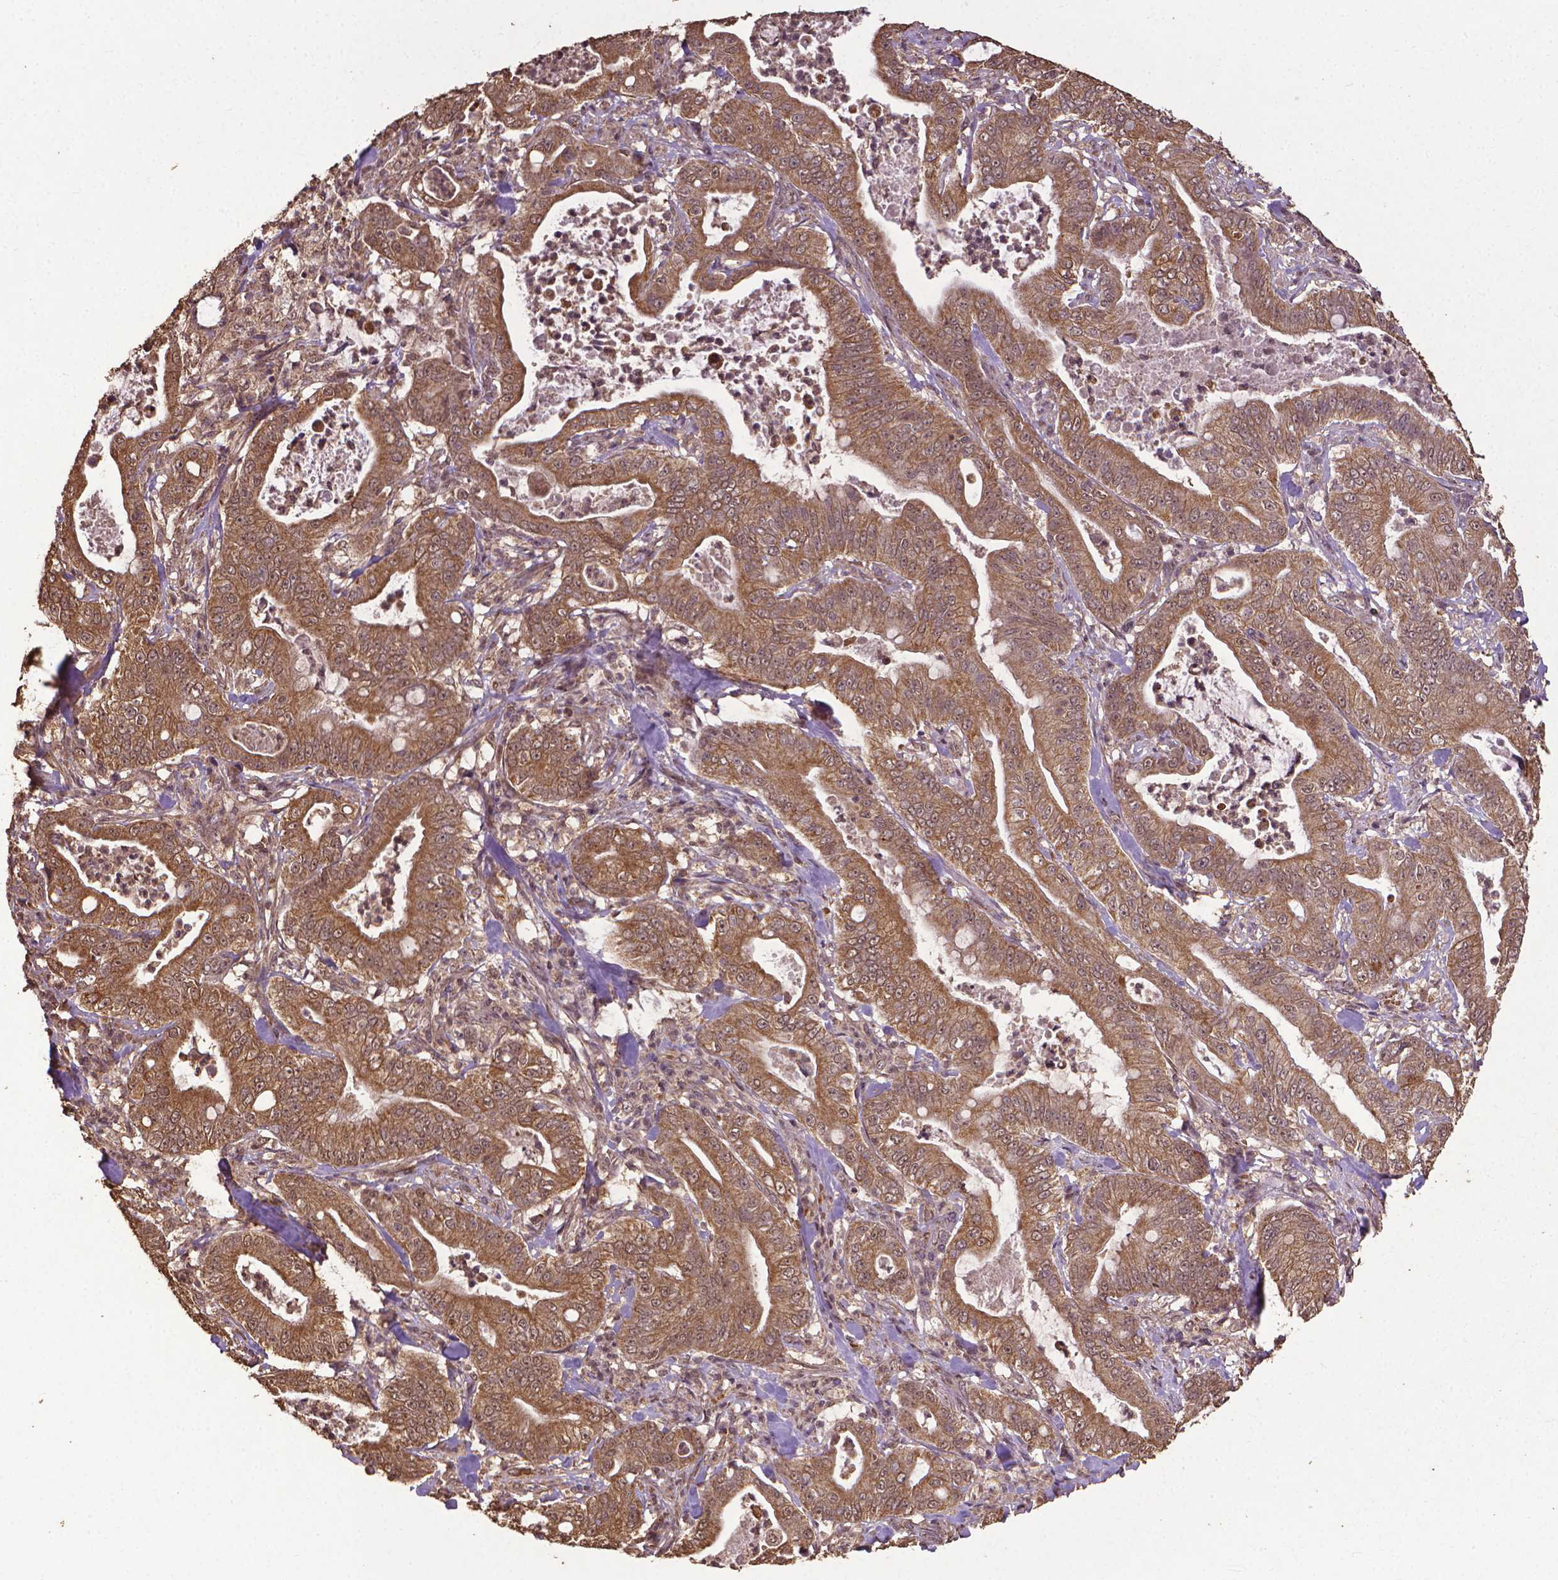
{"staining": {"intensity": "moderate", "quantity": ">75%", "location": "cytoplasmic/membranous"}, "tissue": "pancreatic cancer", "cell_type": "Tumor cells", "image_type": "cancer", "snomed": [{"axis": "morphology", "description": "Adenocarcinoma, NOS"}, {"axis": "topography", "description": "Pancreas"}], "caption": "A brown stain highlights moderate cytoplasmic/membranous positivity of a protein in human pancreatic adenocarcinoma tumor cells.", "gene": "DCAF1", "patient": {"sex": "male", "age": 71}}